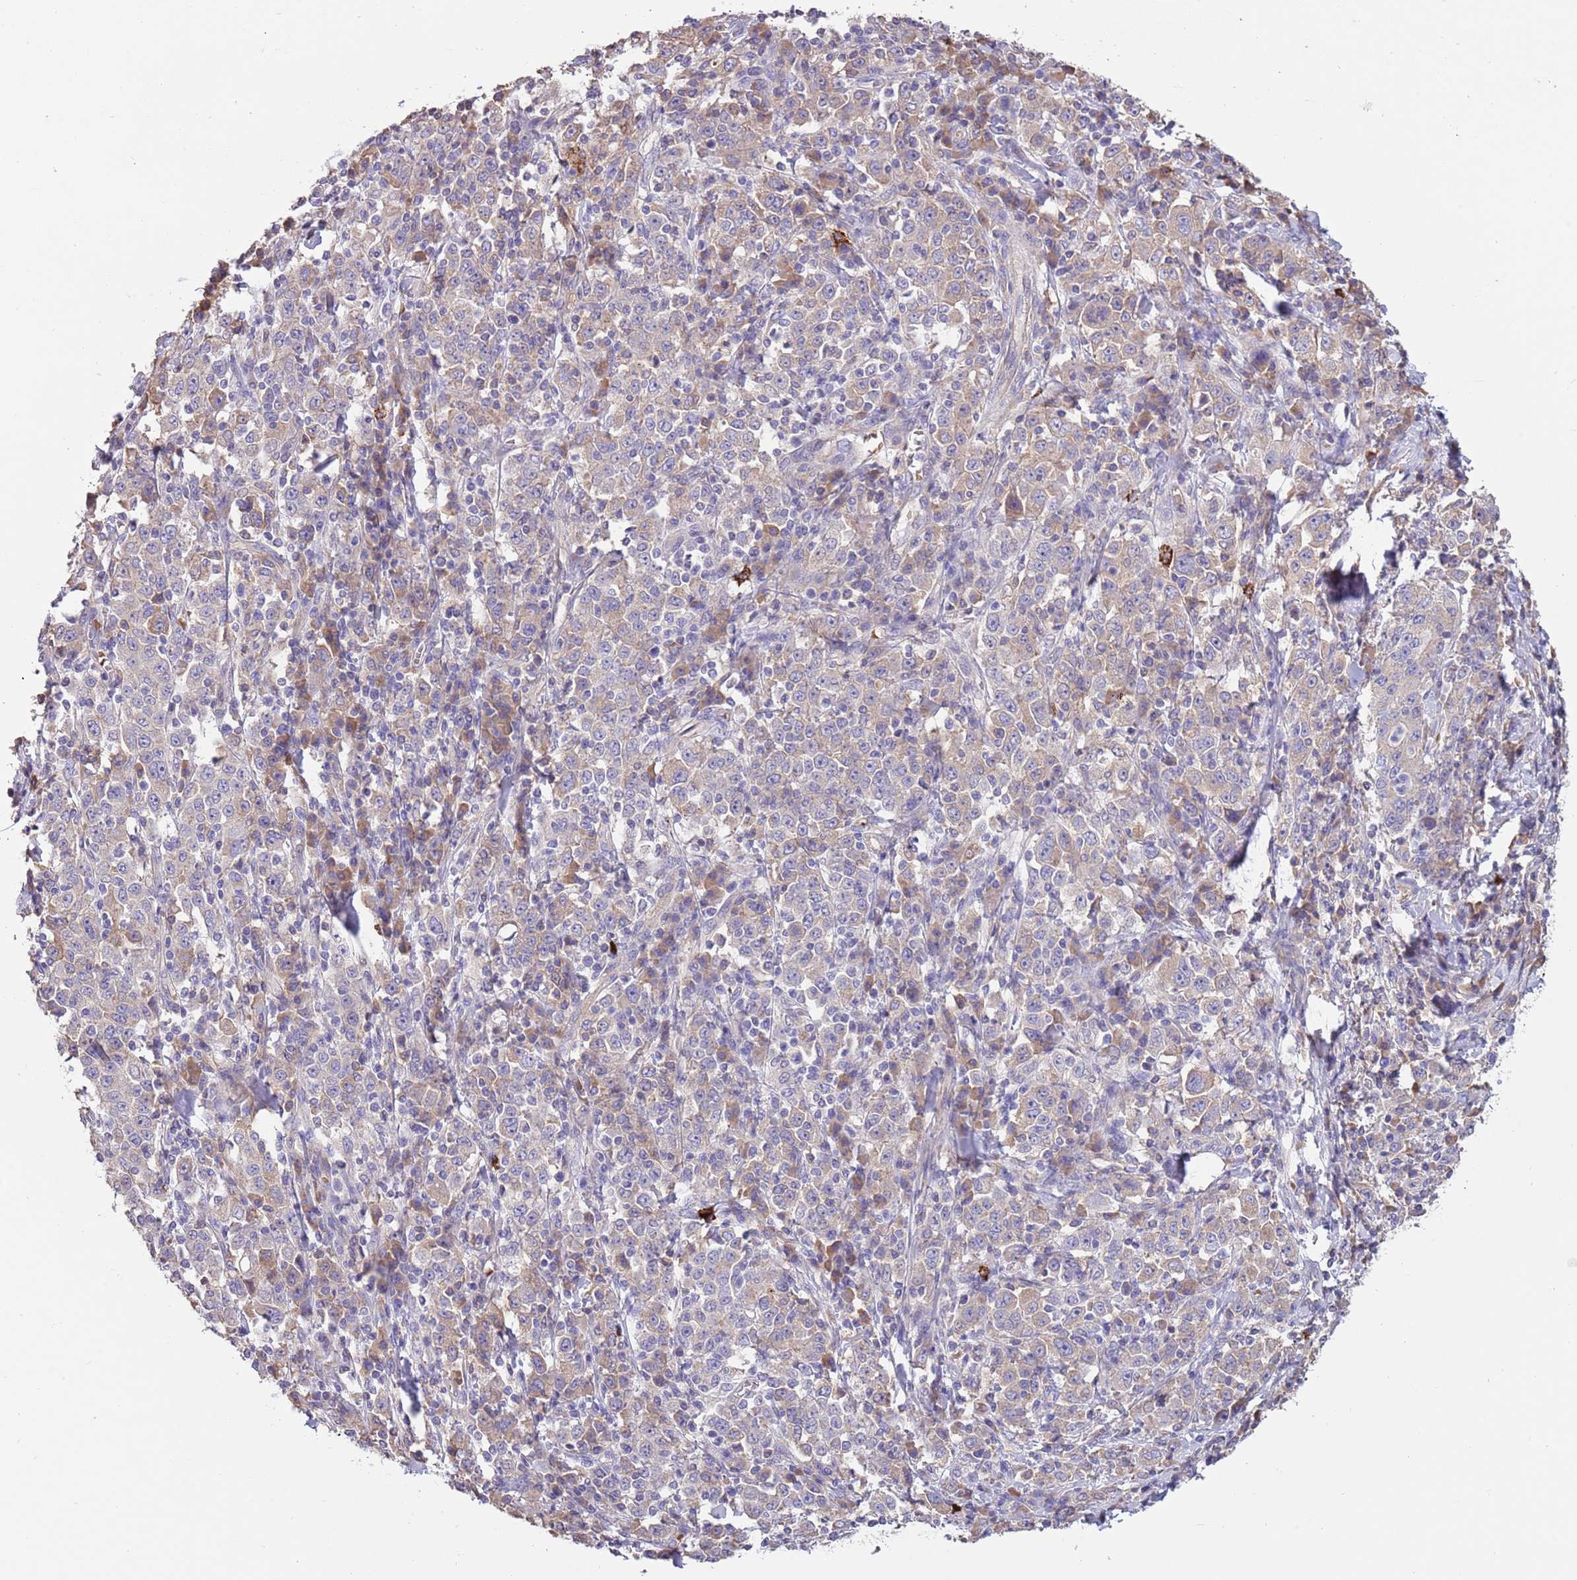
{"staining": {"intensity": "weak", "quantity": "<25%", "location": "cytoplasmic/membranous"}, "tissue": "stomach cancer", "cell_type": "Tumor cells", "image_type": "cancer", "snomed": [{"axis": "morphology", "description": "Normal tissue, NOS"}, {"axis": "morphology", "description": "Adenocarcinoma, NOS"}, {"axis": "topography", "description": "Stomach, upper"}, {"axis": "topography", "description": "Stomach"}], "caption": "Immunohistochemistry (IHC) micrograph of human adenocarcinoma (stomach) stained for a protein (brown), which shows no expression in tumor cells. Brightfield microscopy of immunohistochemistry stained with DAB (brown) and hematoxylin (blue), captured at high magnification.", "gene": "TRMO", "patient": {"sex": "male", "age": 59}}